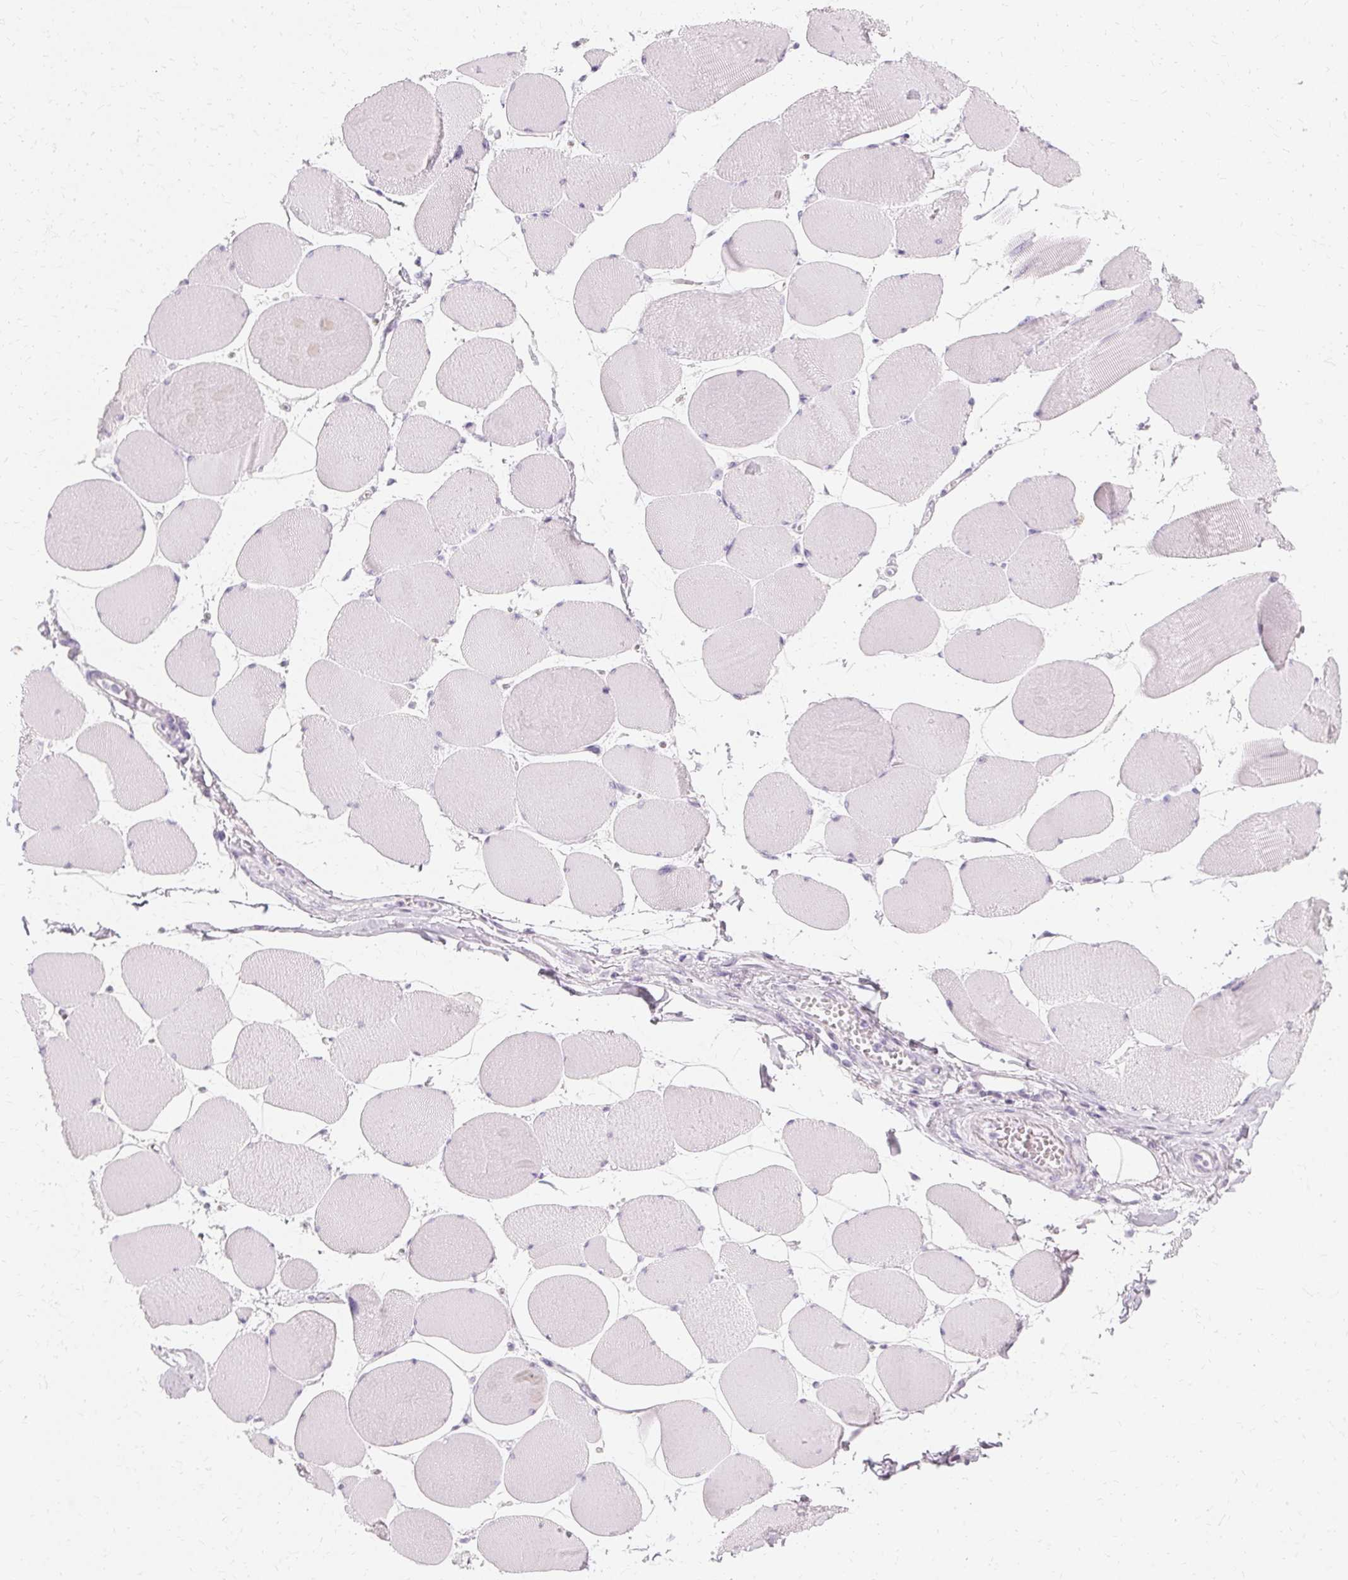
{"staining": {"intensity": "negative", "quantity": "none", "location": "none"}, "tissue": "skeletal muscle", "cell_type": "Myocytes", "image_type": "normal", "snomed": [{"axis": "morphology", "description": "Normal tissue, NOS"}, {"axis": "topography", "description": "Skeletal muscle"}], "caption": "High magnification brightfield microscopy of benign skeletal muscle stained with DAB (brown) and counterstained with hematoxylin (blue): myocytes show no significant positivity. (Stains: DAB (3,3'-diaminobenzidine) immunohistochemistry (IHC) with hematoxylin counter stain, Microscopy: brightfield microscopy at high magnification).", "gene": "KRT6A", "patient": {"sex": "female", "age": 75}}